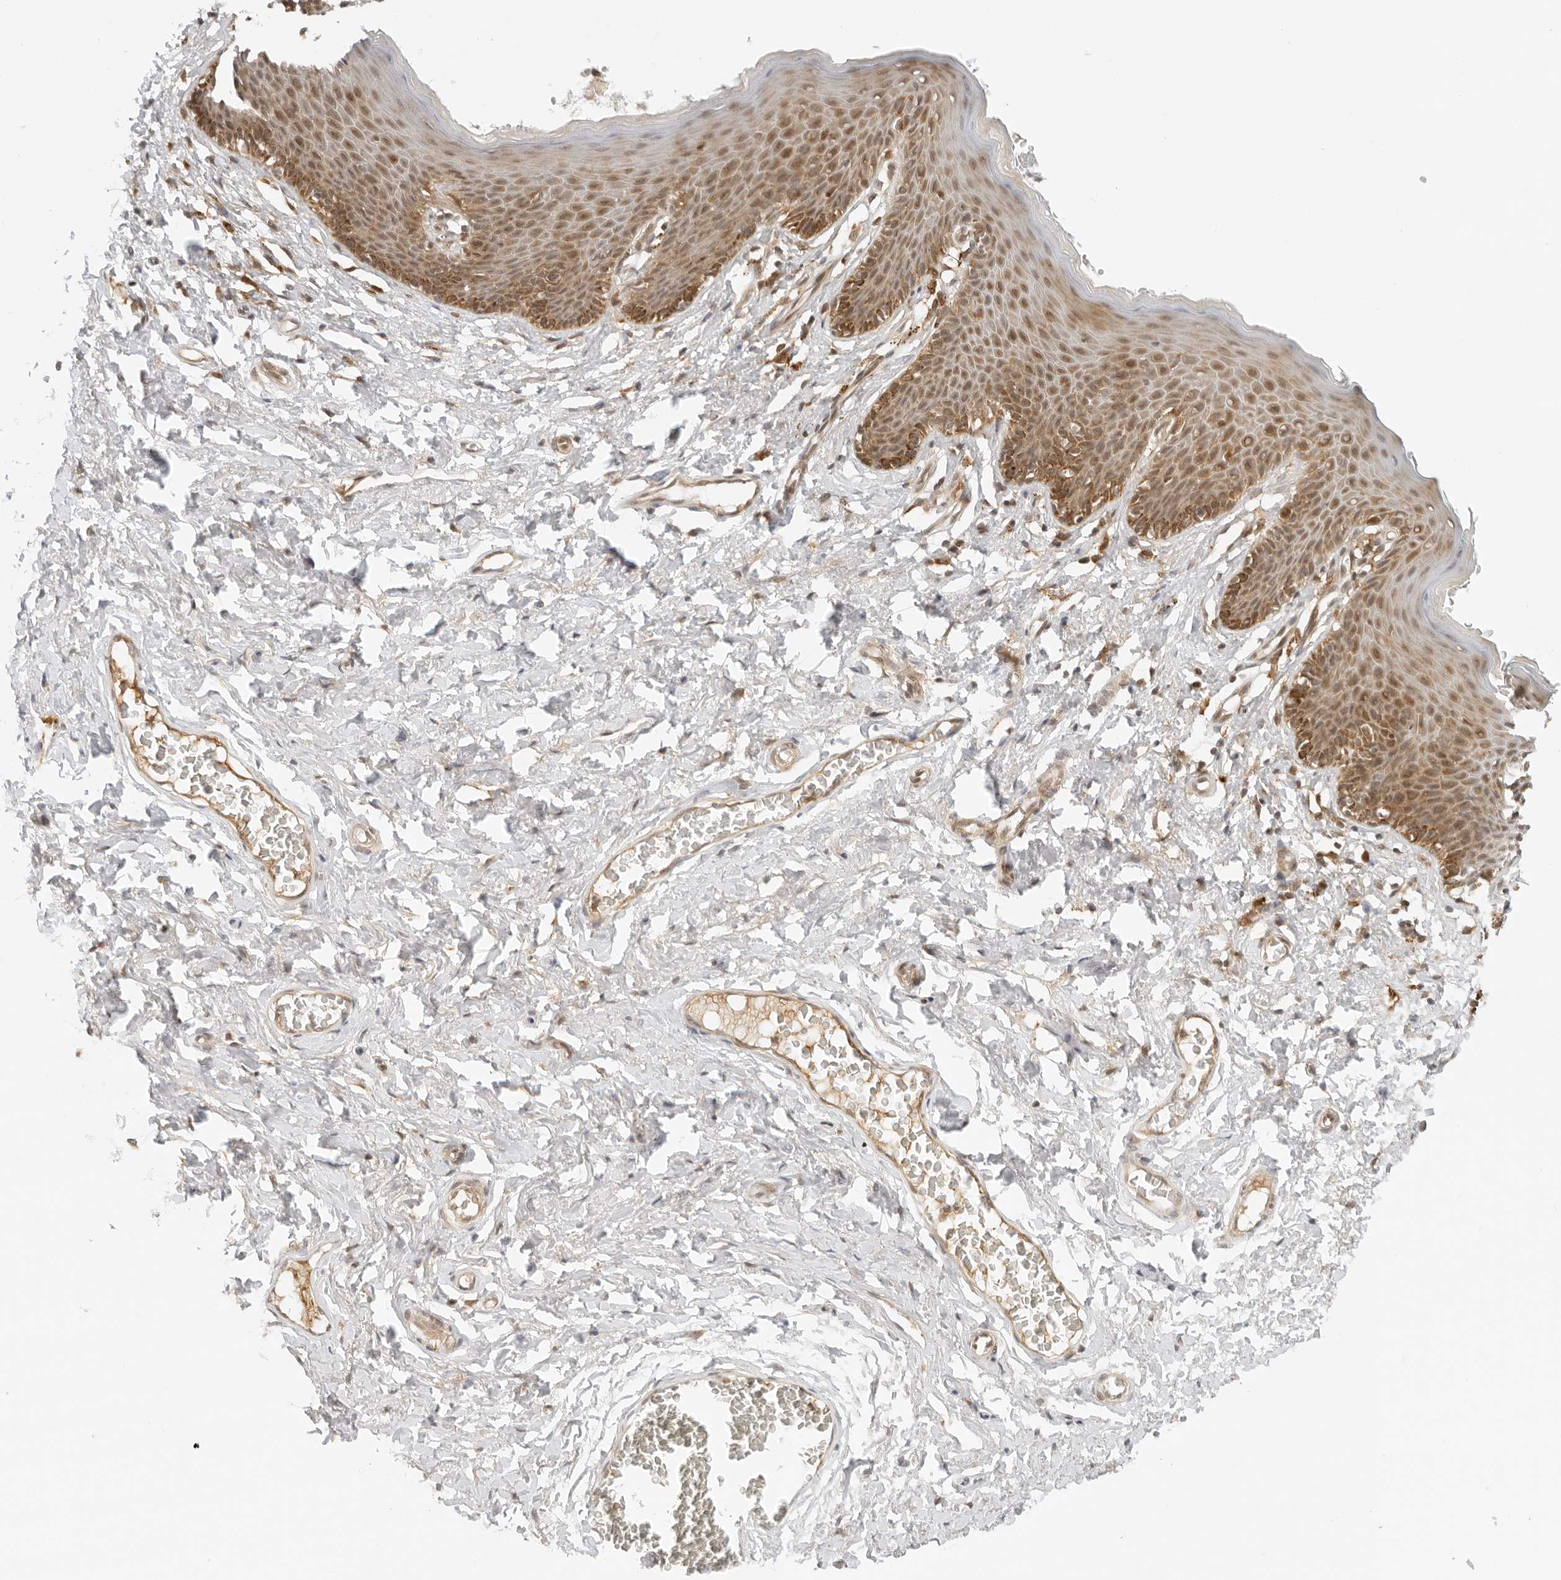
{"staining": {"intensity": "moderate", "quantity": ">75%", "location": "cytoplasmic/membranous"}, "tissue": "skin", "cell_type": "Epidermal cells", "image_type": "normal", "snomed": [{"axis": "morphology", "description": "Normal tissue, NOS"}, {"axis": "topography", "description": "Vulva"}], "caption": "Immunohistochemistry staining of benign skin, which reveals medium levels of moderate cytoplasmic/membranous staining in approximately >75% of epidermal cells indicating moderate cytoplasmic/membranous protein expression. The staining was performed using DAB (3,3'-diaminobenzidine) (brown) for protein detection and nuclei were counterstained in hematoxylin (blue).", "gene": "RC3H1", "patient": {"sex": "female", "age": 66}}